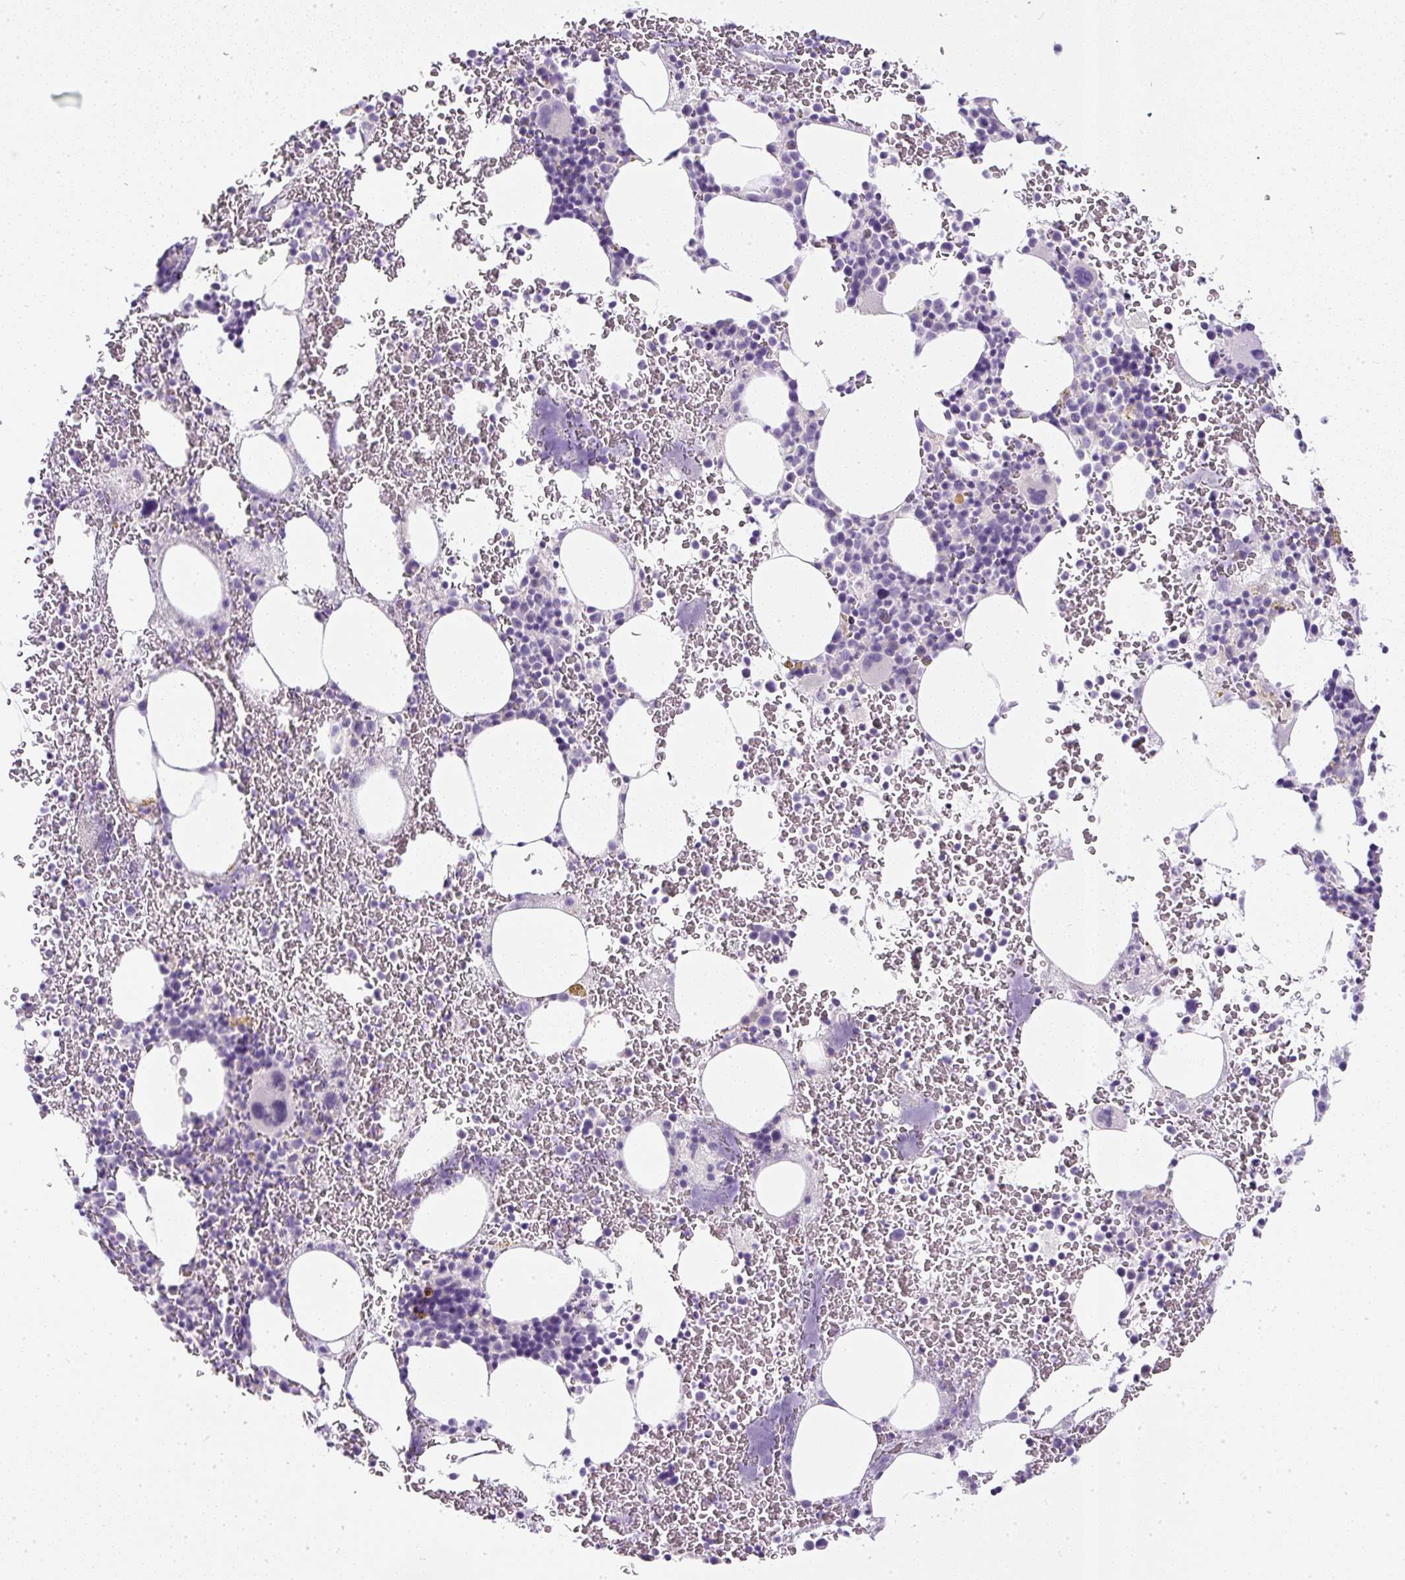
{"staining": {"intensity": "negative", "quantity": "none", "location": "none"}, "tissue": "bone marrow", "cell_type": "Hematopoietic cells", "image_type": "normal", "snomed": [{"axis": "morphology", "description": "Normal tissue, NOS"}, {"axis": "topography", "description": "Bone marrow"}], "caption": "Micrograph shows no significant protein positivity in hematopoietic cells of benign bone marrow. (IHC, brightfield microscopy, high magnification).", "gene": "COL9A2", "patient": {"sex": "male", "age": 62}}